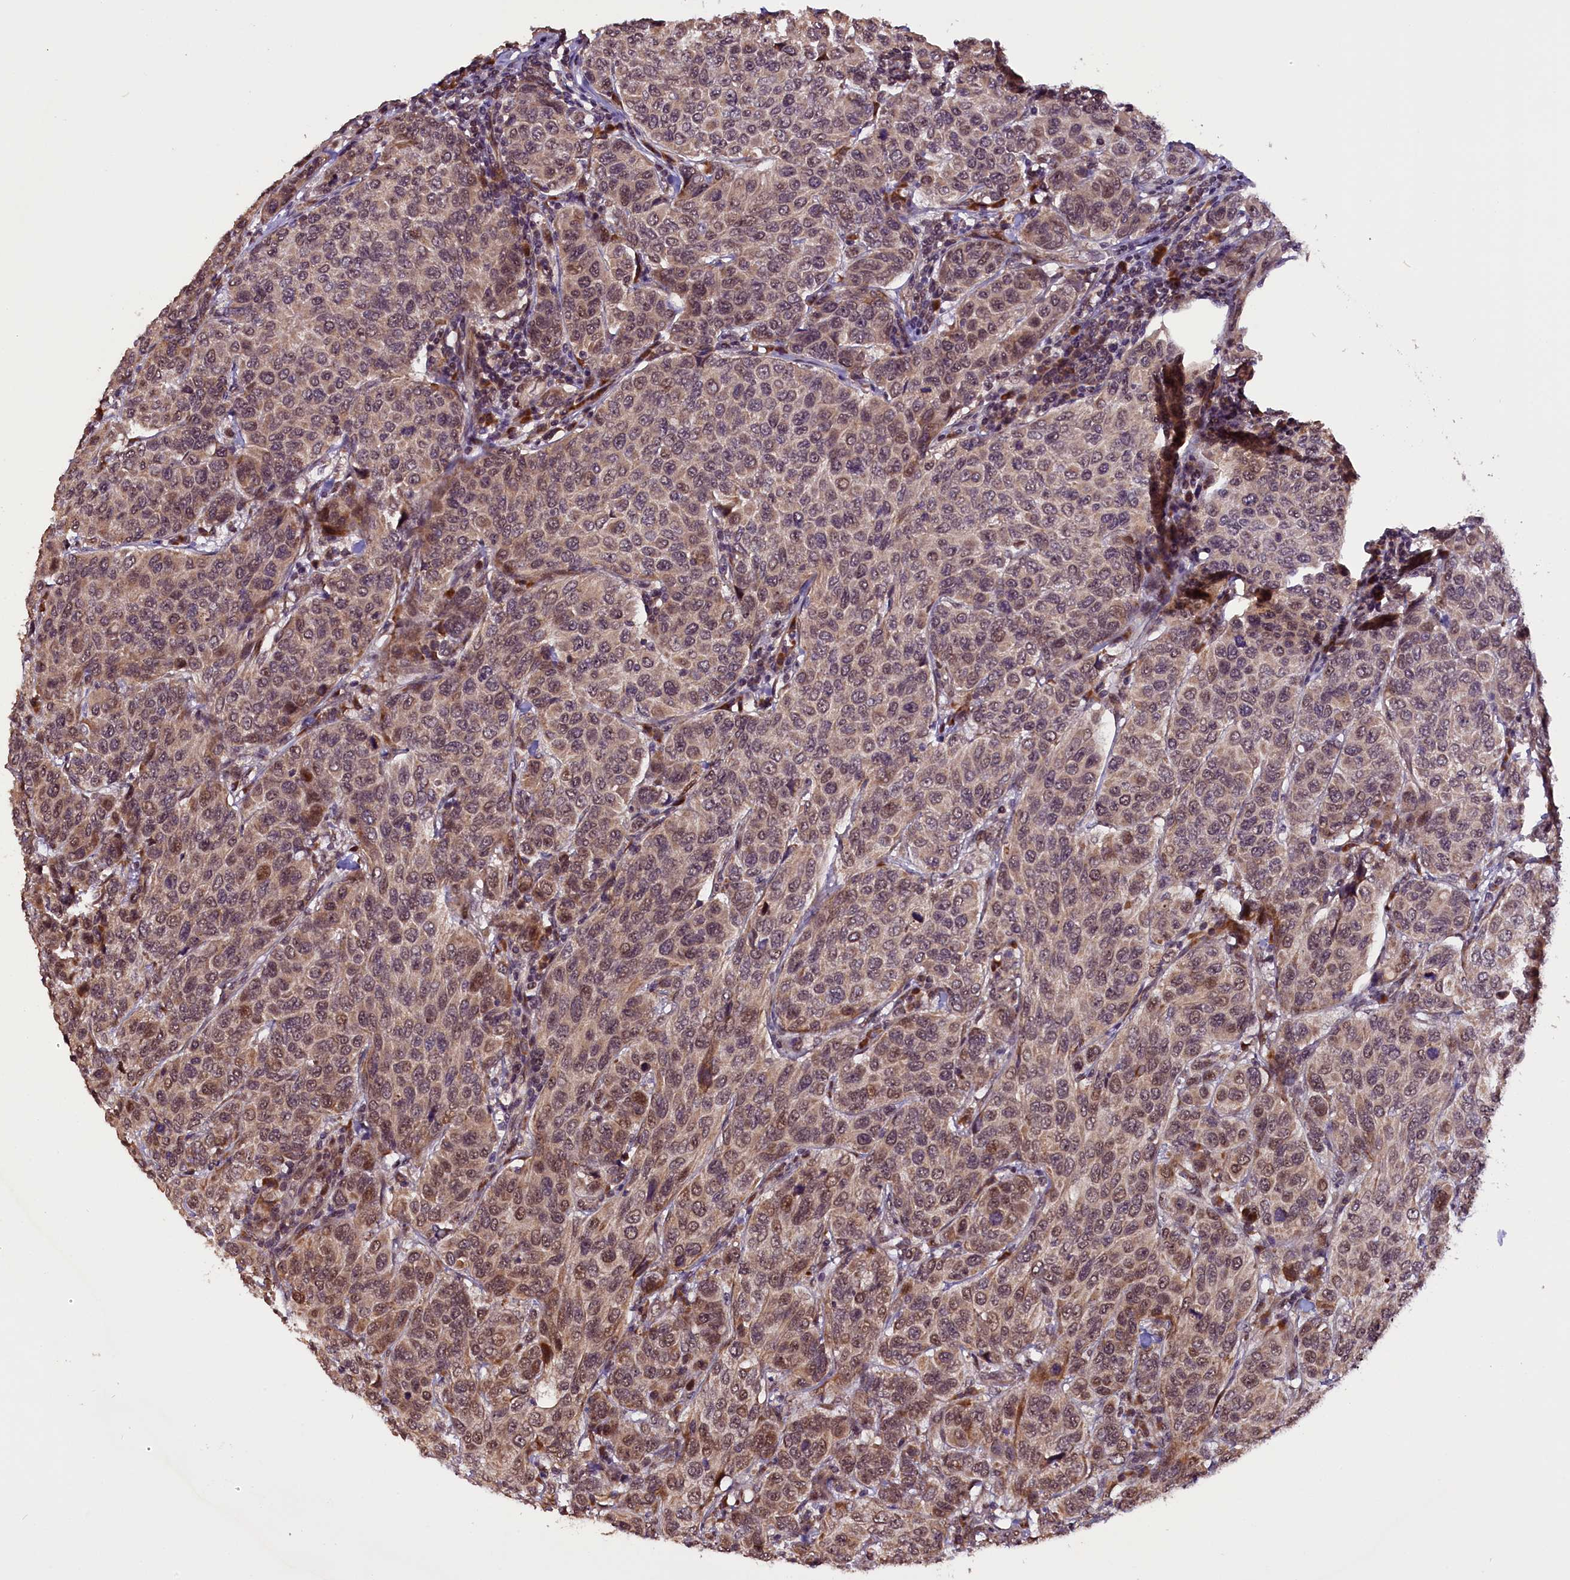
{"staining": {"intensity": "weak", "quantity": ">75%", "location": "cytoplasmic/membranous,nuclear"}, "tissue": "breast cancer", "cell_type": "Tumor cells", "image_type": "cancer", "snomed": [{"axis": "morphology", "description": "Duct carcinoma"}, {"axis": "topography", "description": "Breast"}], "caption": "Invasive ductal carcinoma (breast) stained with a protein marker reveals weak staining in tumor cells.", "gene": "RPUSD2", "patient": {"sex": "female", "age": 55}}